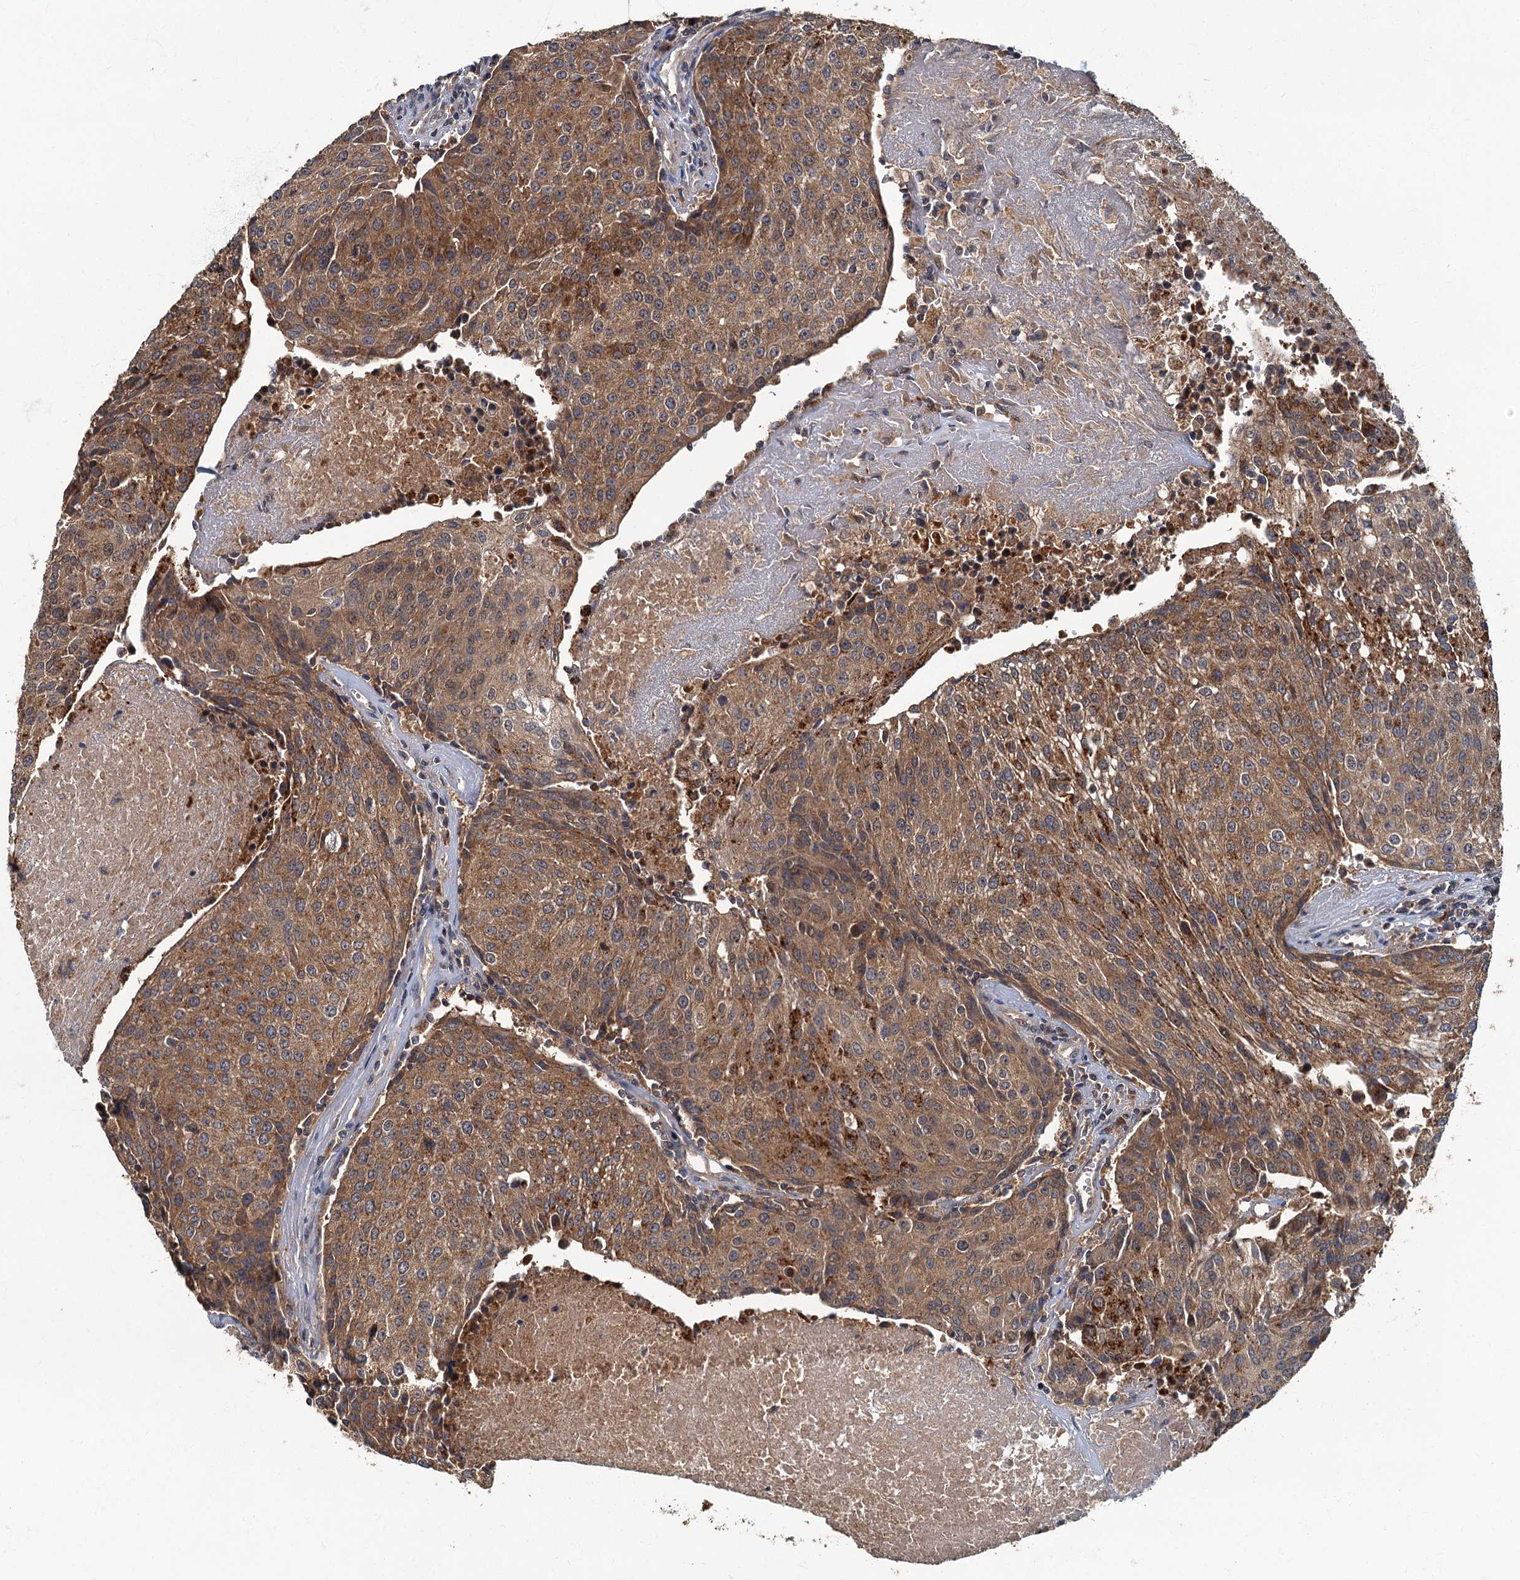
{"staining": {"intensity": "moderate", "quantity": ">75%", "location": "cytoplasmic/membranous"}, "tissue": "urothelial cancer", "cell_type": "Tumor cells", "image_type": "cancer", "snomed": [{"axis": "morphology", "description": "Urothelial carcinoma, High grade"}, {"axis": "topography", "description": "Urinary bladder"}], "caption": "Protein expression by immunohistochemistry exhibits moderate cytoplasmic/membranous staining in about >75% of tumor cells in urothelial carcinoma (high-grade).", "gene": "WDCP", "patient": {"sex": "female", "age": 85}}